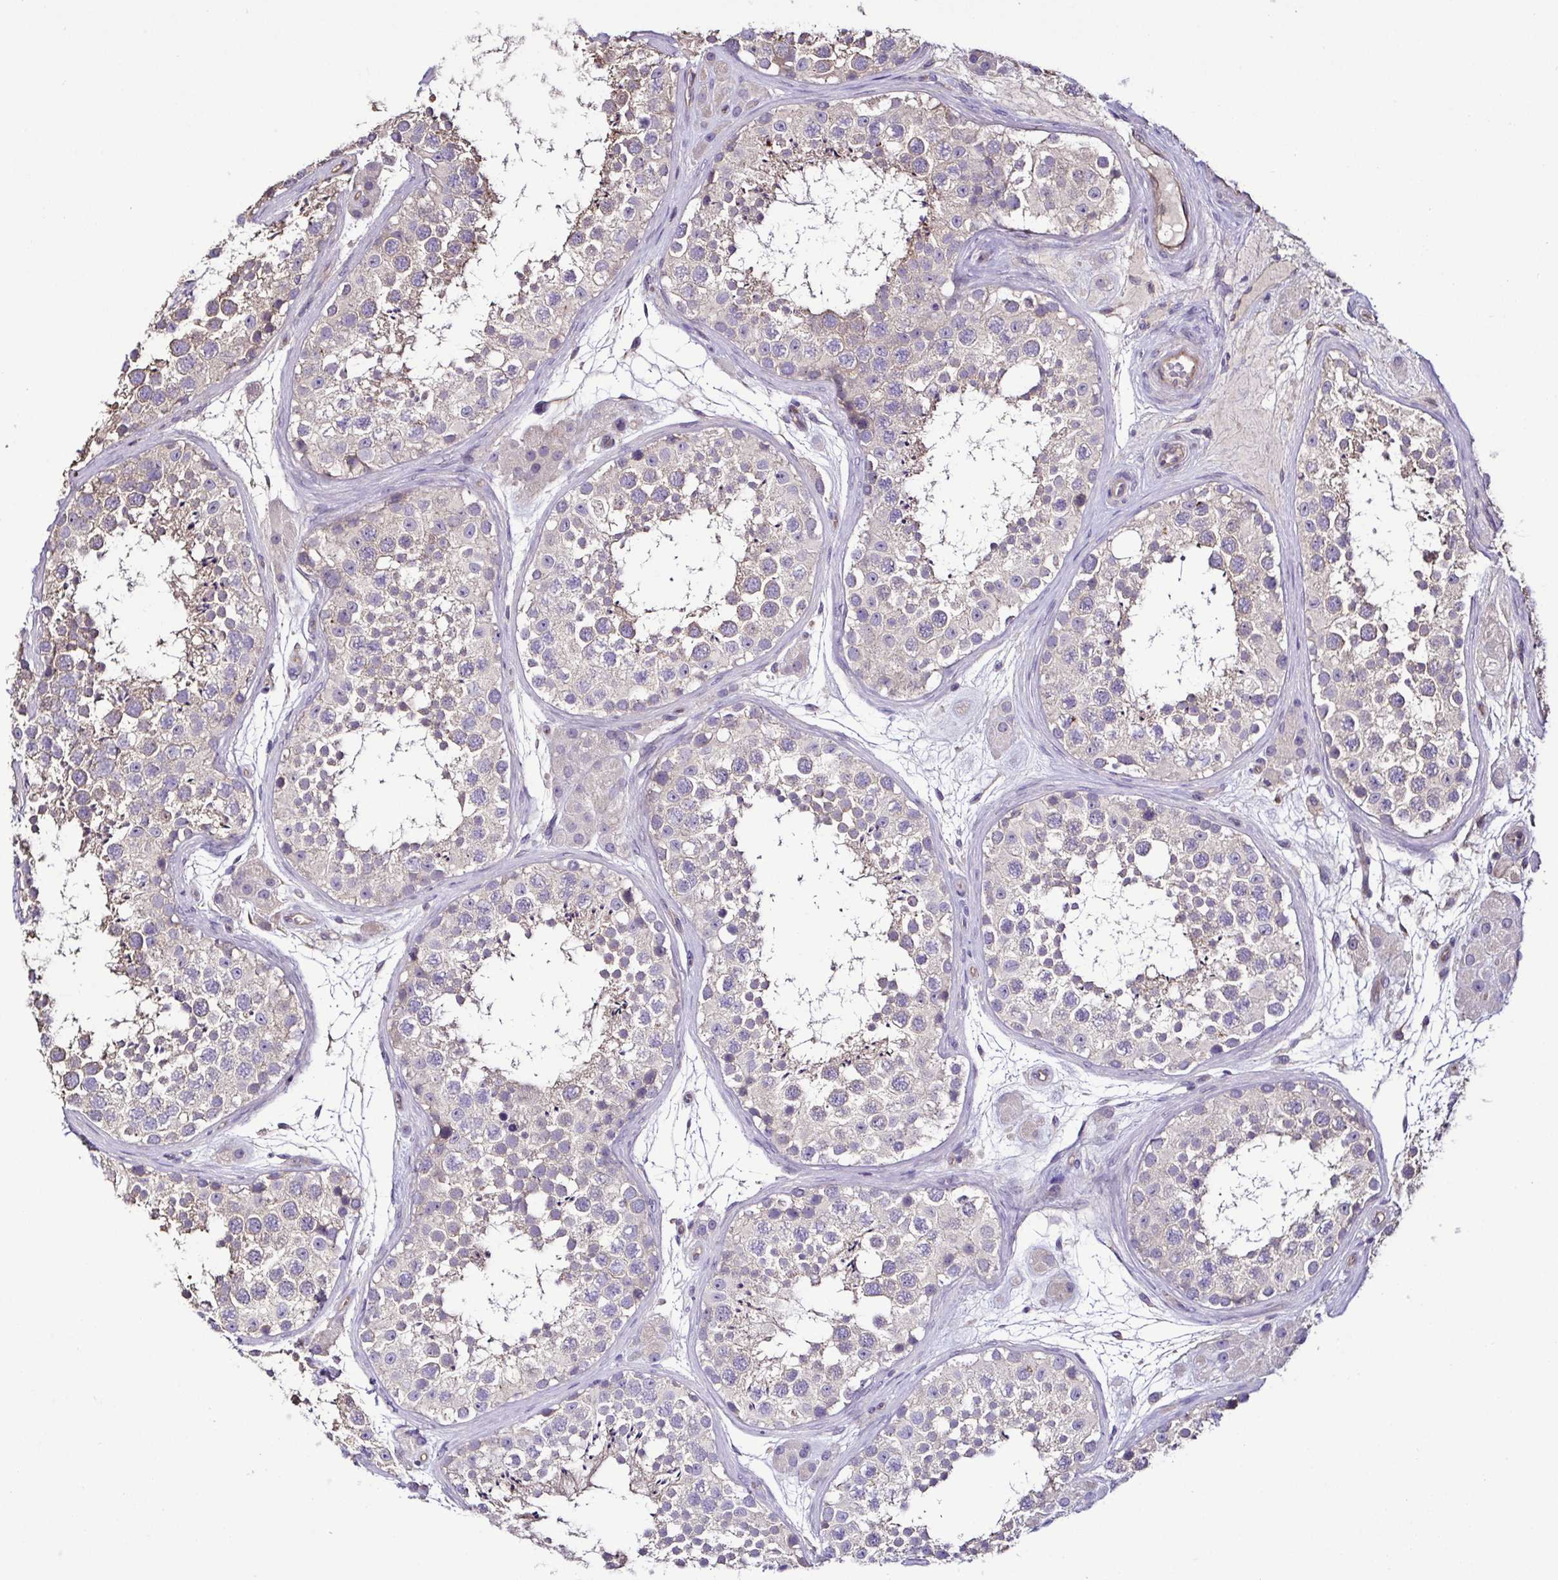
{"staining": {"intensity": "weak", "quantity": "25%-75%", "location": "cytoplasmic/membranous"}, "tissue": "testis", "cell_type": "Cells in seminiferous ducts", "image_type": "normal", "snomed": [{"axis": "morphology", "description": "Normal tissue, NOS"}, {"axis": "topography", "description": "Testis"}], "caption": "DAB immunohistochemical staining of benign human testis displays weak cytoplasmic/membranous protein positivity in about 25%-75% of cells in seminiferous ducts.", "gene": "LMOD2", "patient": {"sex": "male", "age": 41}}